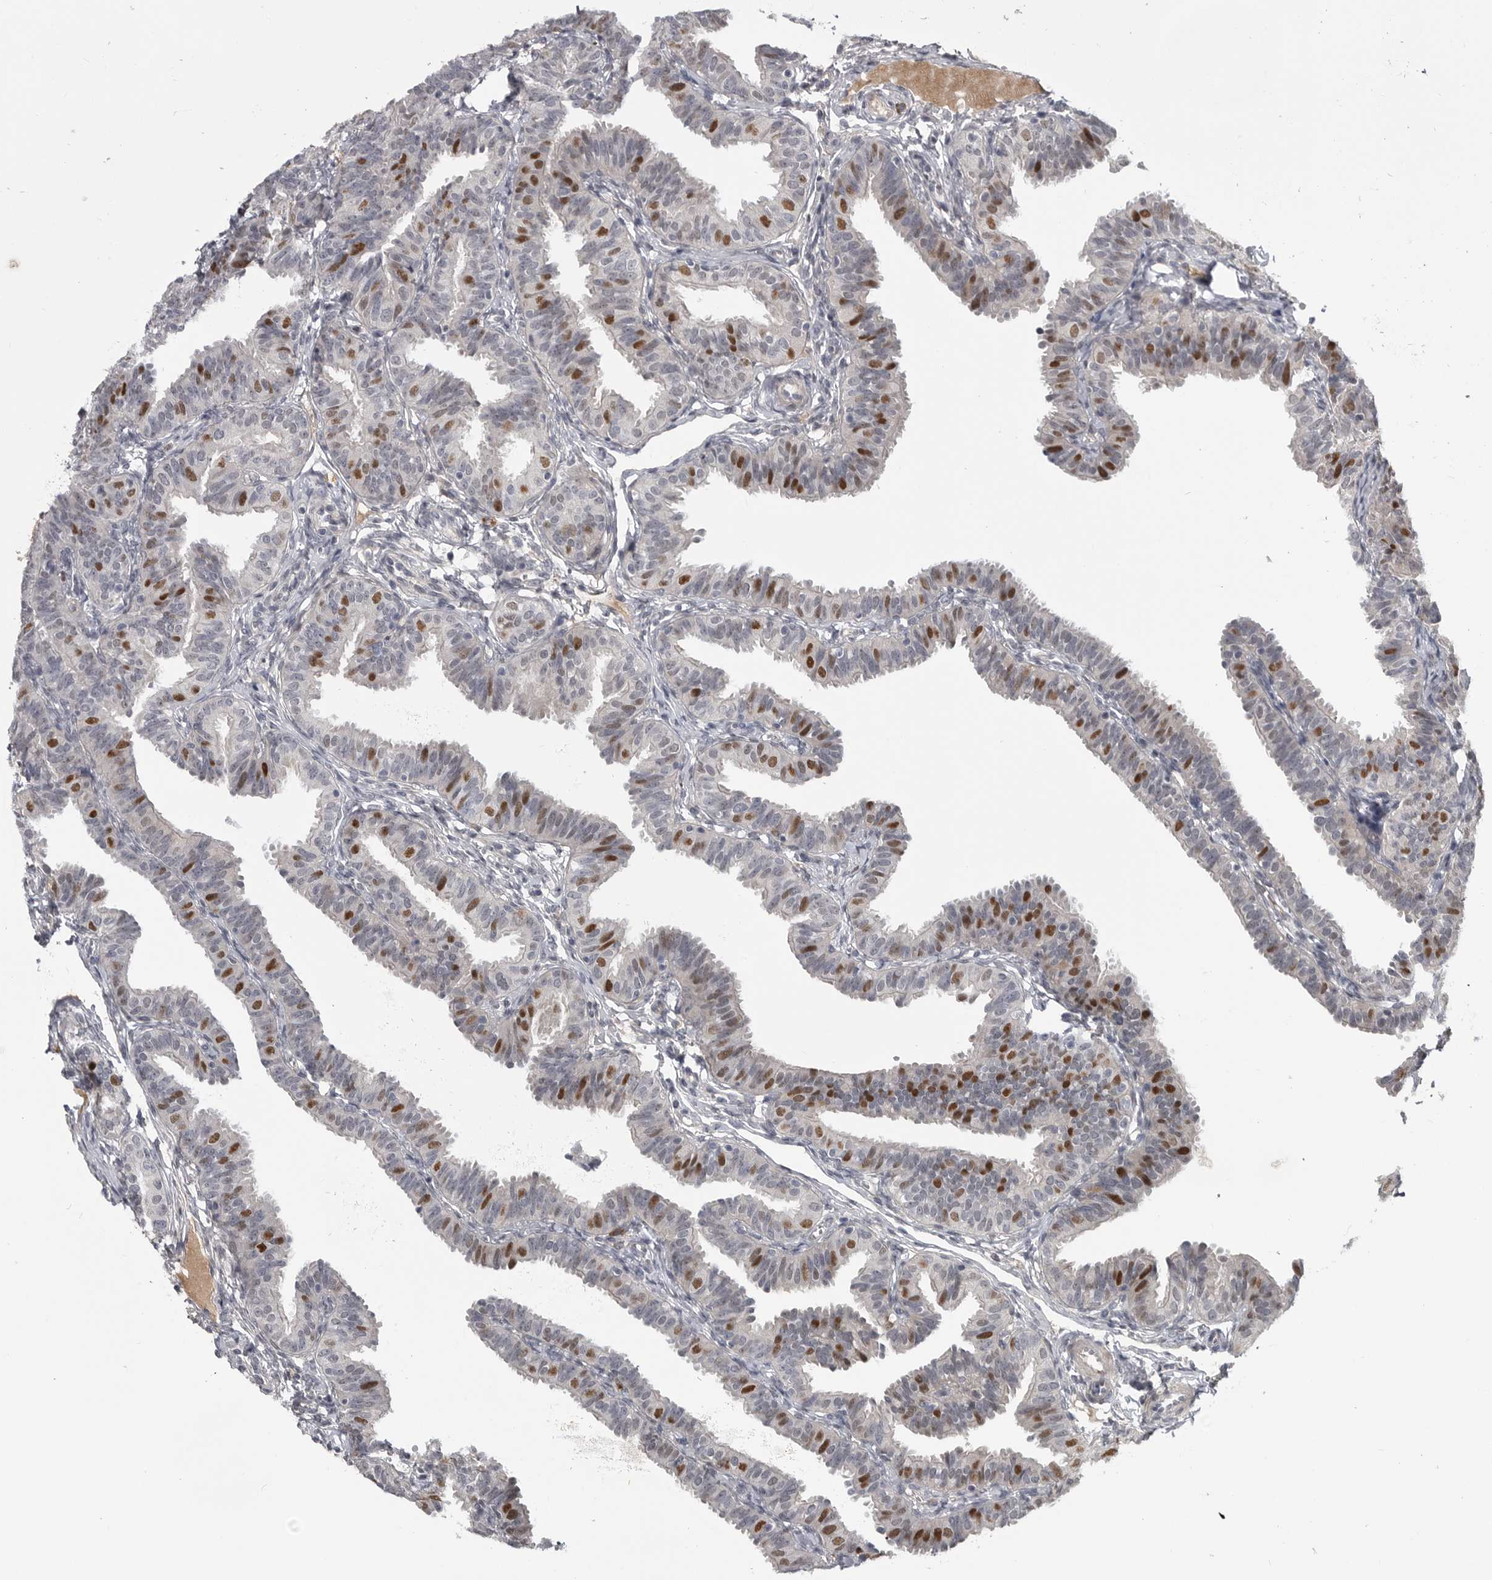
{"staining": {"intensity": "moderate", "quantity": "<25%", "location": "nuclear"}, "tissue": "fallopian tube", "cell_type": "Glandular cells", "image_type": "normal", "snomed": [{"axis": "morphology", "description": "Normal tissue, NOS"}, {"axis": "topography", "description": "Fallopian tube"}], "caption": "Immunohistochemistry staining of normal fallopian tube, which reveals low levels of moderate nuclear positivity in approximately <25% of glandular cells indicating moderate nuclear protein expression. The staining was performed using DAB (3,3'-diaminobenzidine) (brown) for protein detection and nuclei were counterstained in hematoxylin (blue).", "gene": "ZNF277", "patient": {"sex": "female", "age": 35}}